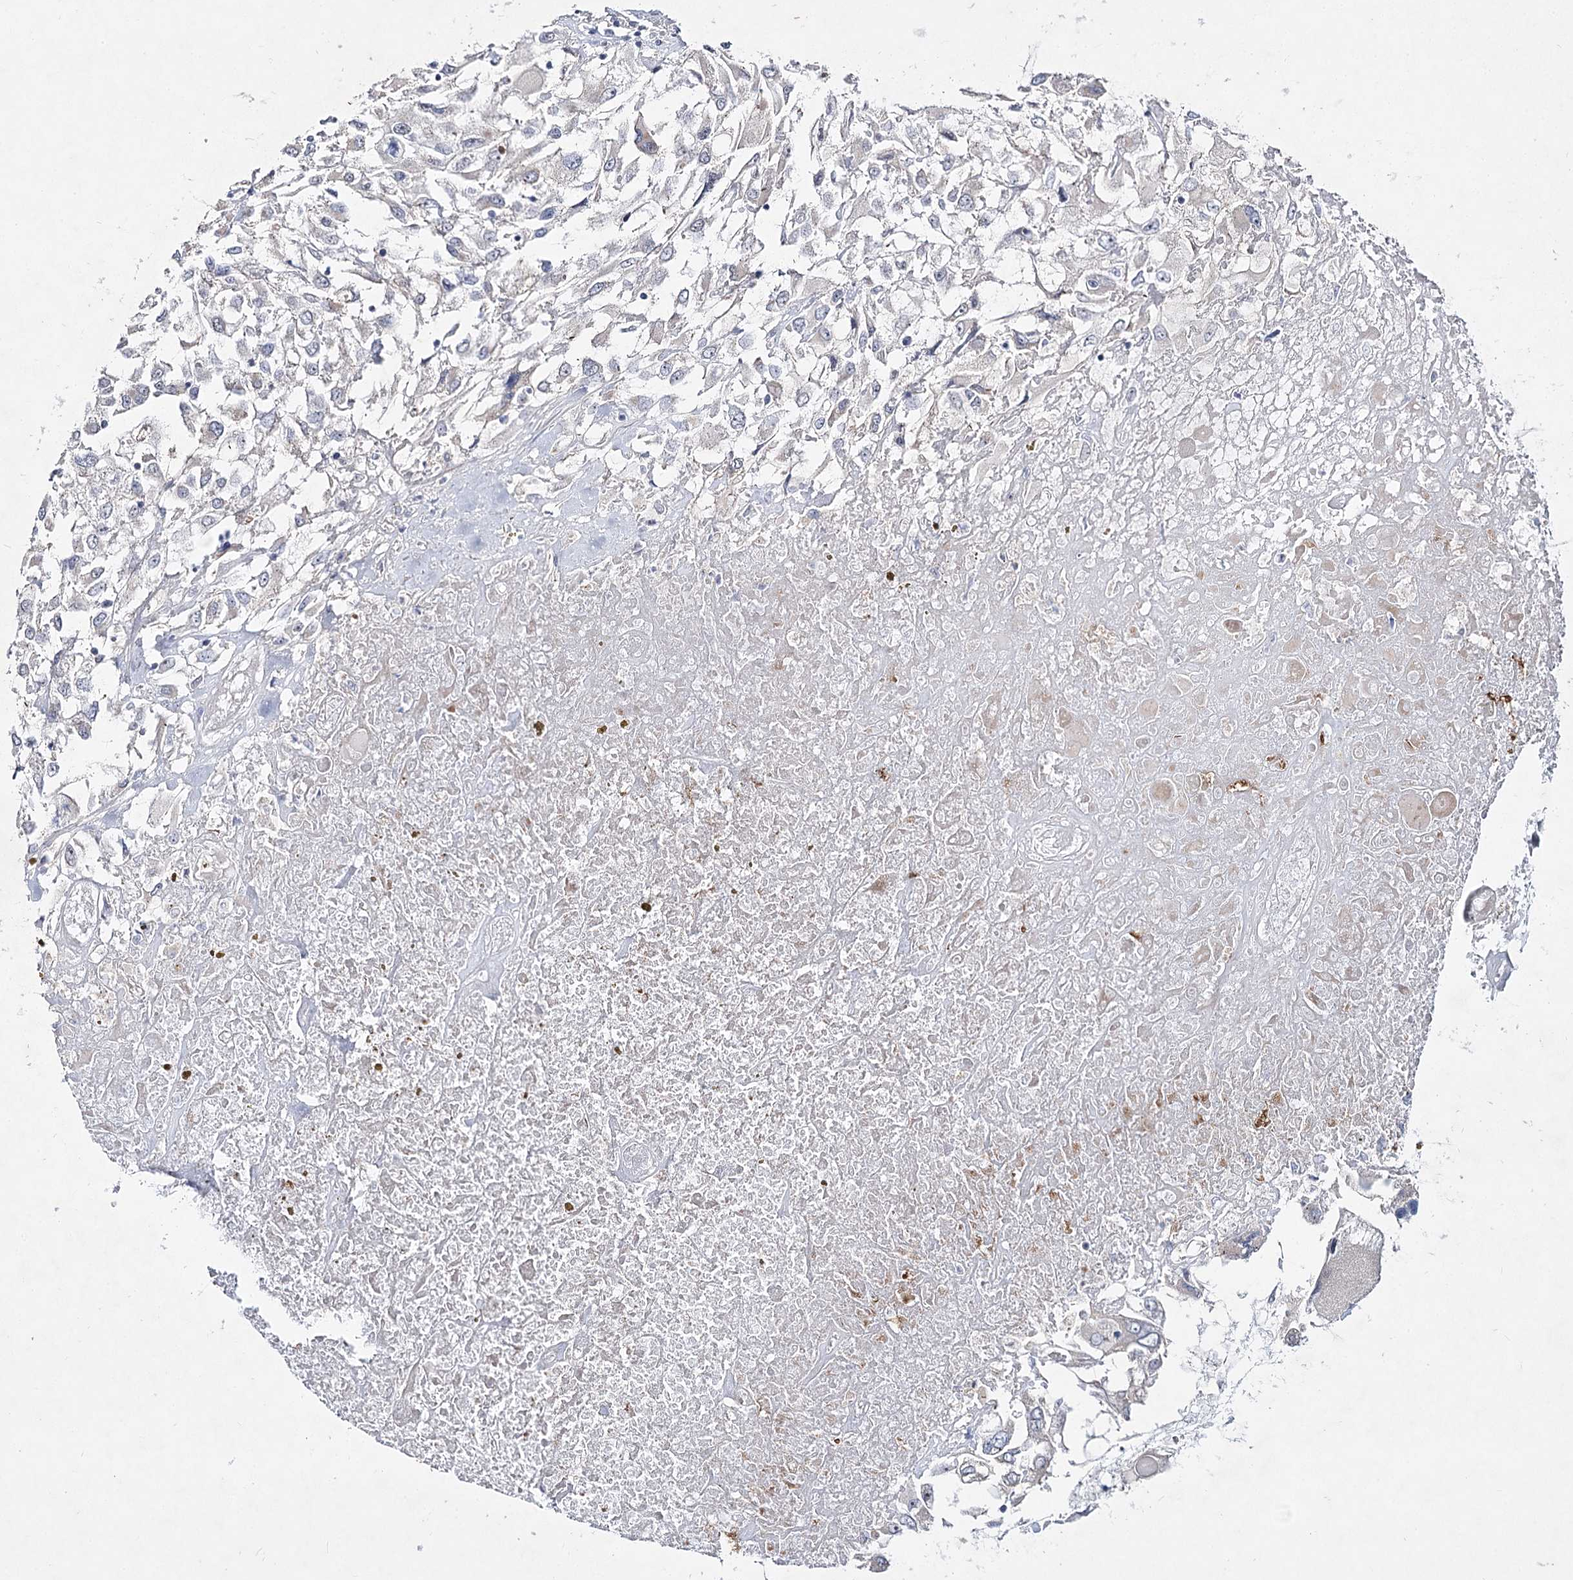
{"staining": {"intensity": "negative", "quantity": "none", "location": "none"}, "tissue": "renal cancer", "cell_type": "Tumor cells", "image_type": "cancer", "snomed": [{"axis": "morphology", "description": "Adenocarcinoma, NOS"}, {"axis": "topography", "description": "Kidney"}], "caption": "Immunohistochemistry (IHC) histopathology image of human adenocarcinoma (renal) stained for a protein (brown), which shows no staining in tumor cells.", "gene": "ARHGAP32", "patient": {"sex": "female", "age": 52}}